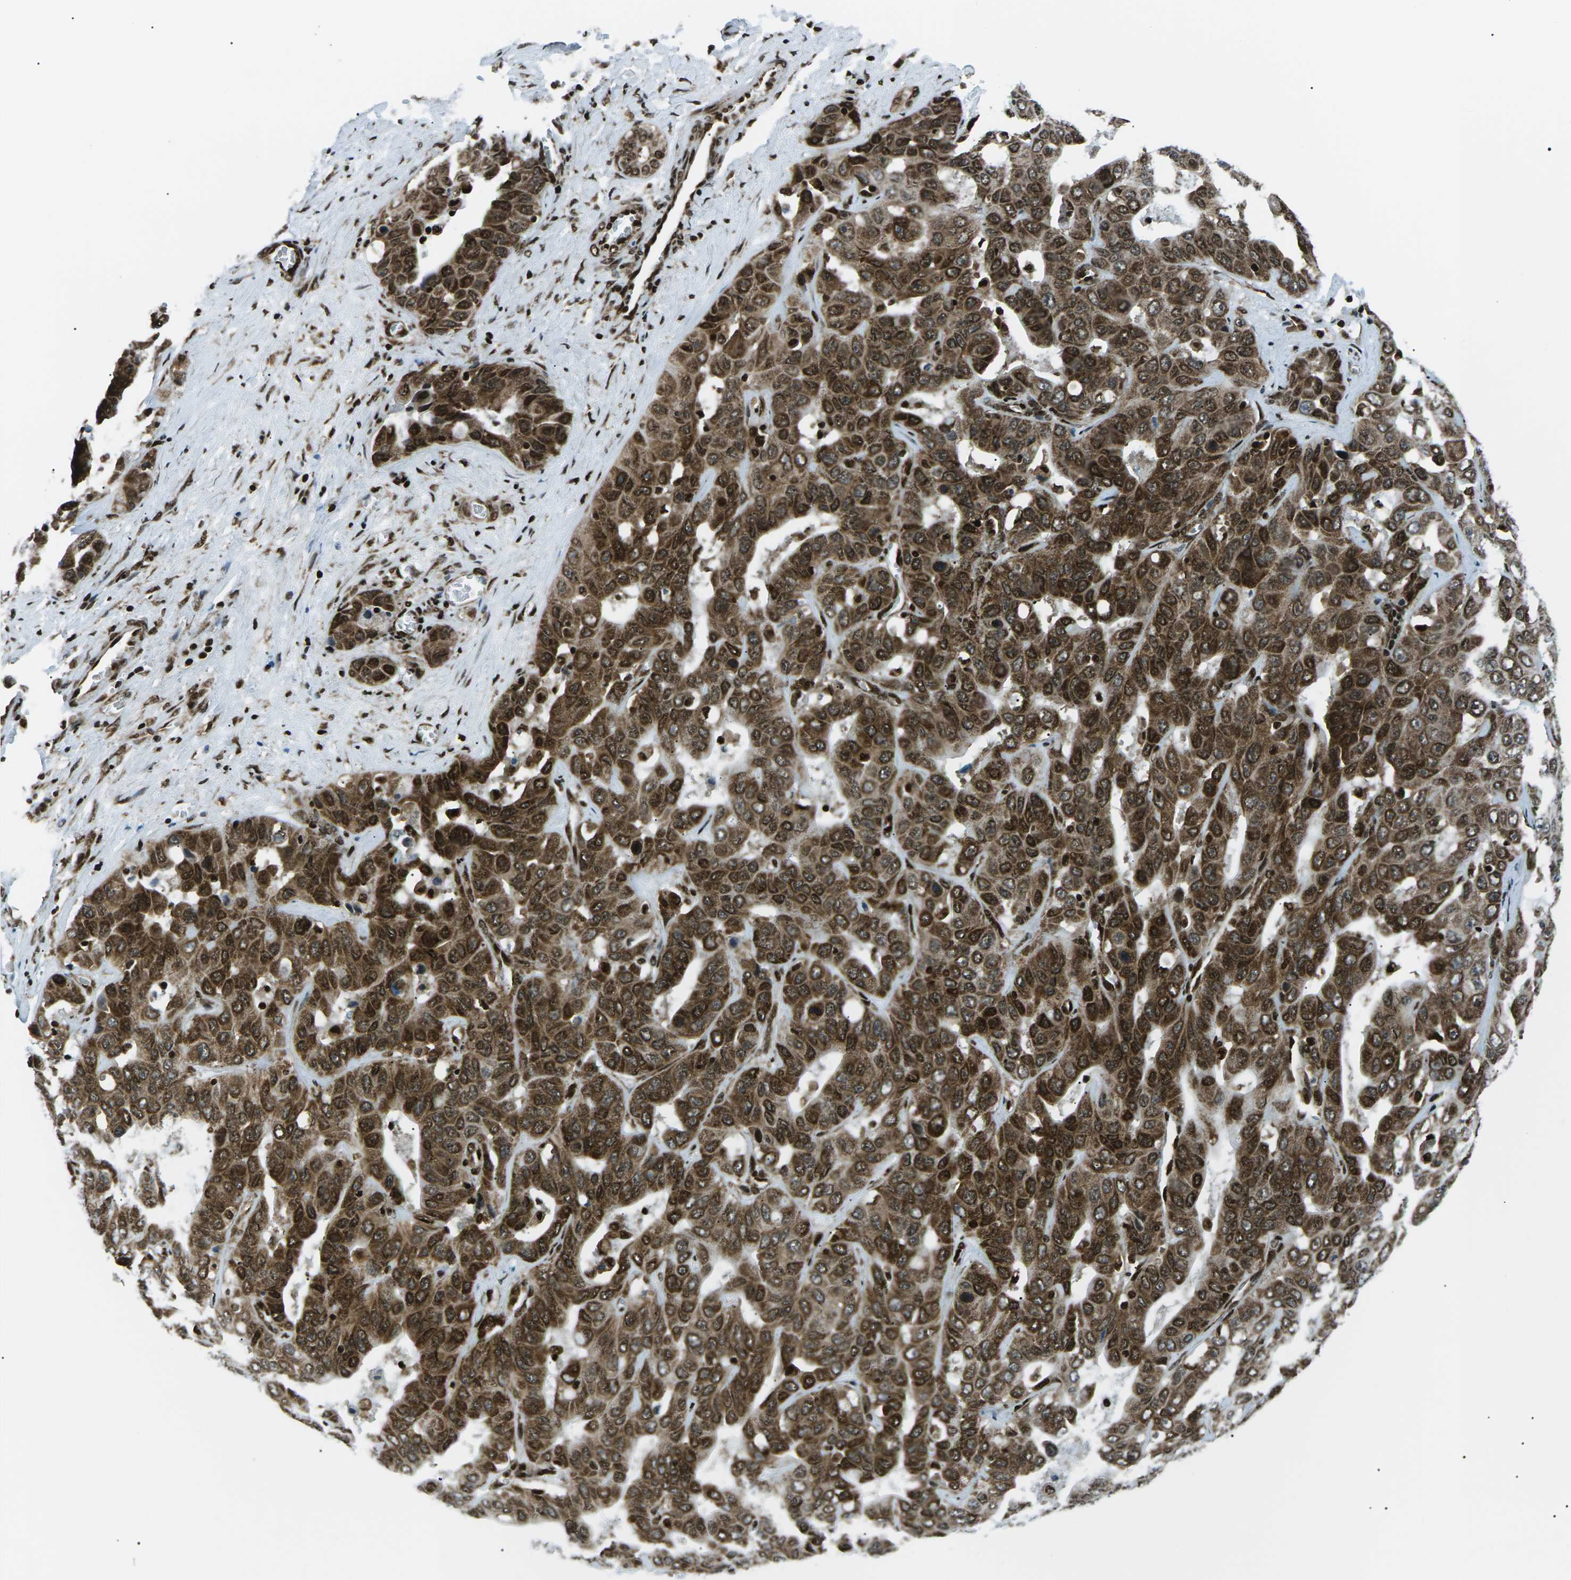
{"staining": {"intensity": "moderate", "quantity": ">75%", "location": "cytoplasmic/membranous"}, "tissue": "liver cancer", "cell_type": "Tumor cells", "image_type": "cancer", "snomed": [{"axis": "morphology", "description": "Cholangiocarcinoma"}, {"axis": "topography", "description": "Liver"}], "caption": "The micrograph exhibits staining of liver cancer, revealing moderate cytoplasmic/membranous protein positivity (brown color) within tumor cells. (DAB (3,3'-diaminobenzidine) IHC with brightfield microscopy, high magnification).", "gene": "HNRNPK", "patient": {"sex": "female", "age": 52}}